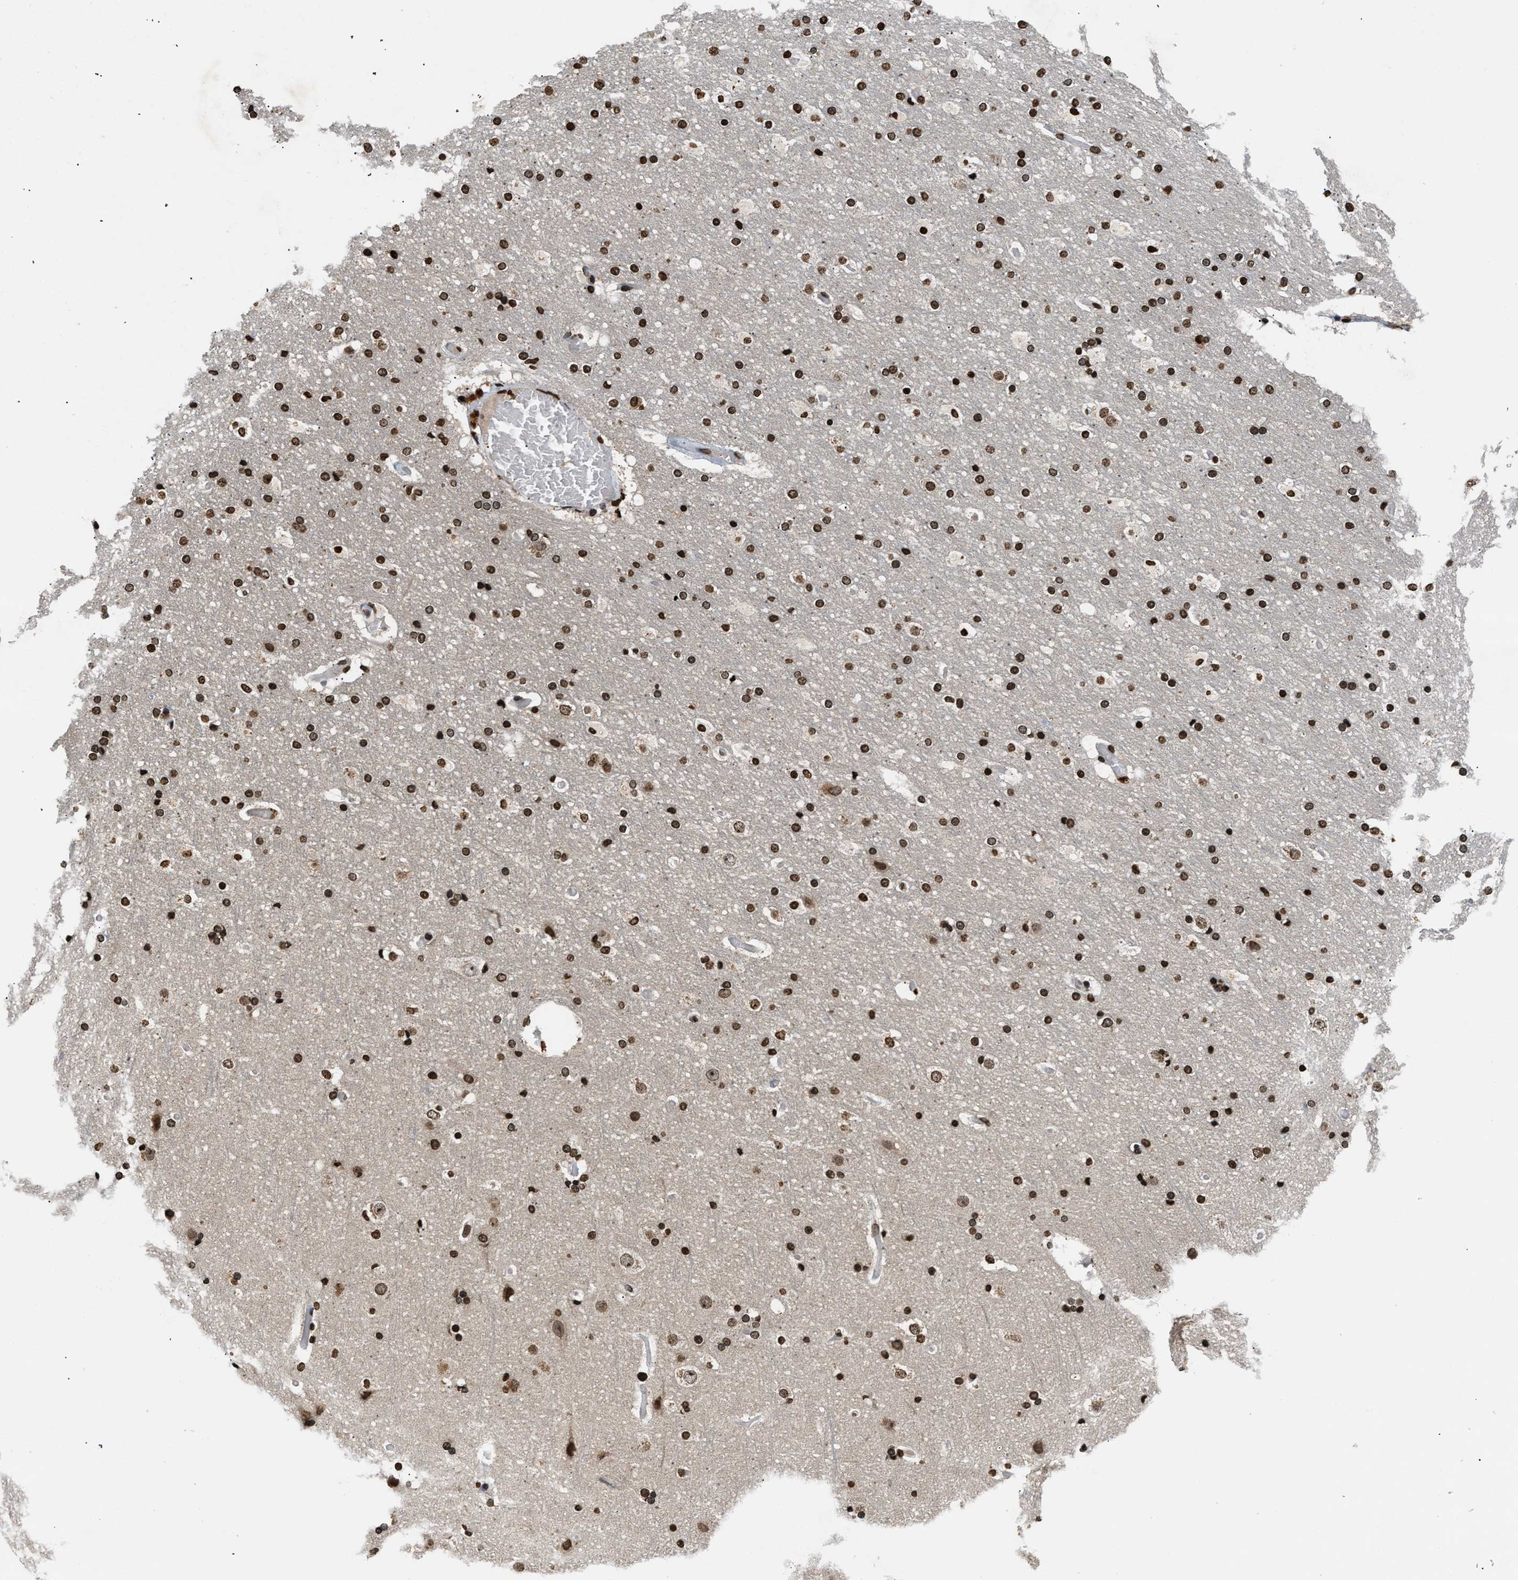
{"staining": {"intensity": "strong", "quantity": ">75%", "location": "nuclear"}, "tissue": "cerebral cortex", "cell_type": "Endothelial cells", "image_type": "normal", "snomed": [{"axis": "morphology", "description": "Normal tissue, NOS"}, {"axis": "topography", "description": "Cerebral cortex"}], "caption": "This image displays benign cerebral cortex stained with immunohistochemistry to label a protein in brown. The nuclear of endothelial cells show strong positivity for the protein. Nuclei are counter-stained blue.", "gene": "DNASE1L3", "patient": {"sex": "male", "age": 57}}